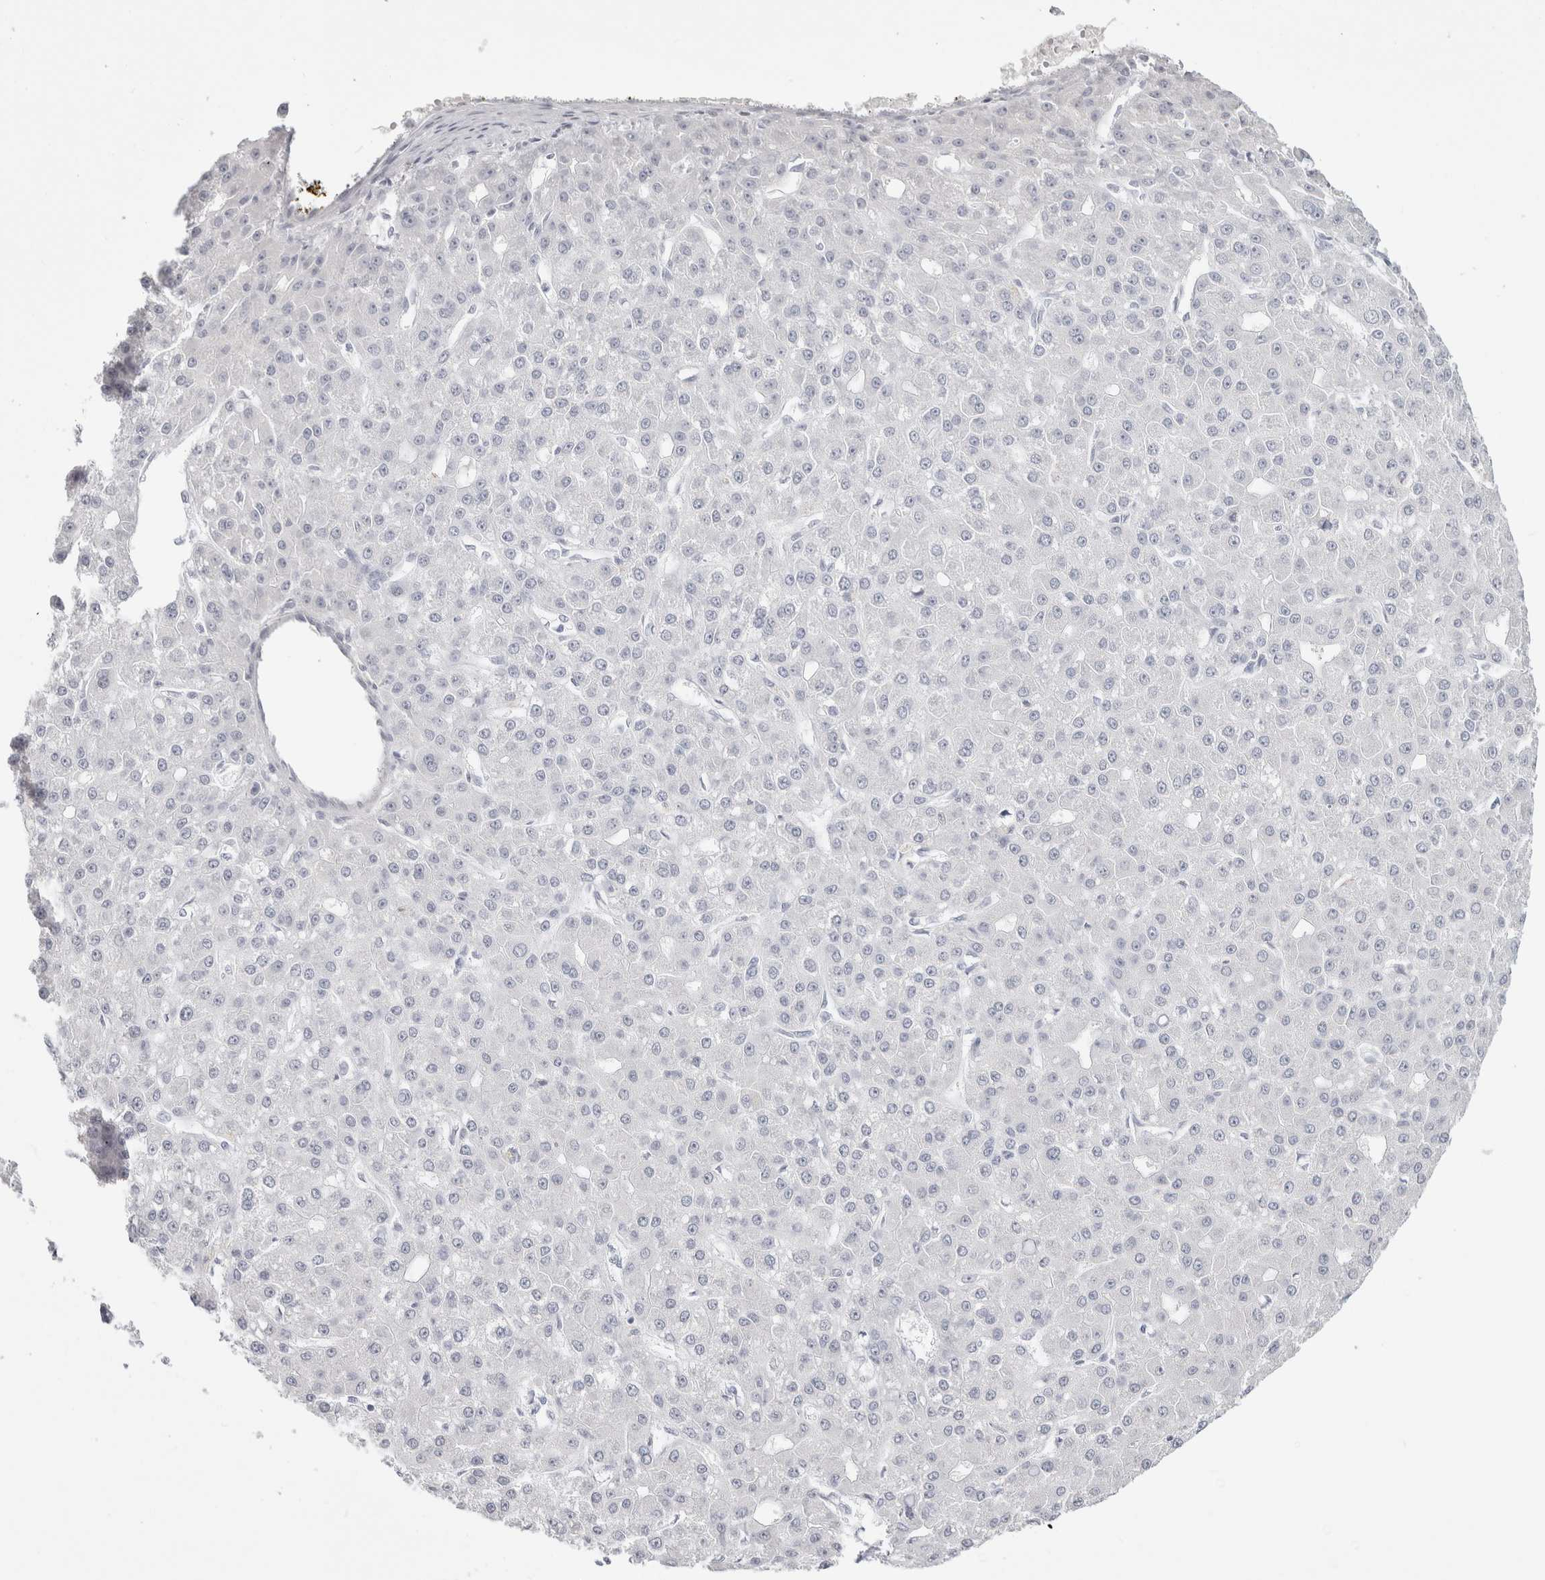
{"staining": {"intensity": "negative", "quantity": "none", "location": "none"}, "tissue": "liver cancer", "cell_type": "Tumor cells", "image_type": "cancer", "snomed": [{"axis": "morphology", "description": "Carcinoma, Hepatocellular, NOS"}, {"axis": "topography", "description": "Liver"}], "caption": "This is a photomicrograph of IHC staining of liver cancer, which shows no staining in tumor cells.", "gene": "GARIN1A", "patient": {"sex": "male", "age": 67}}